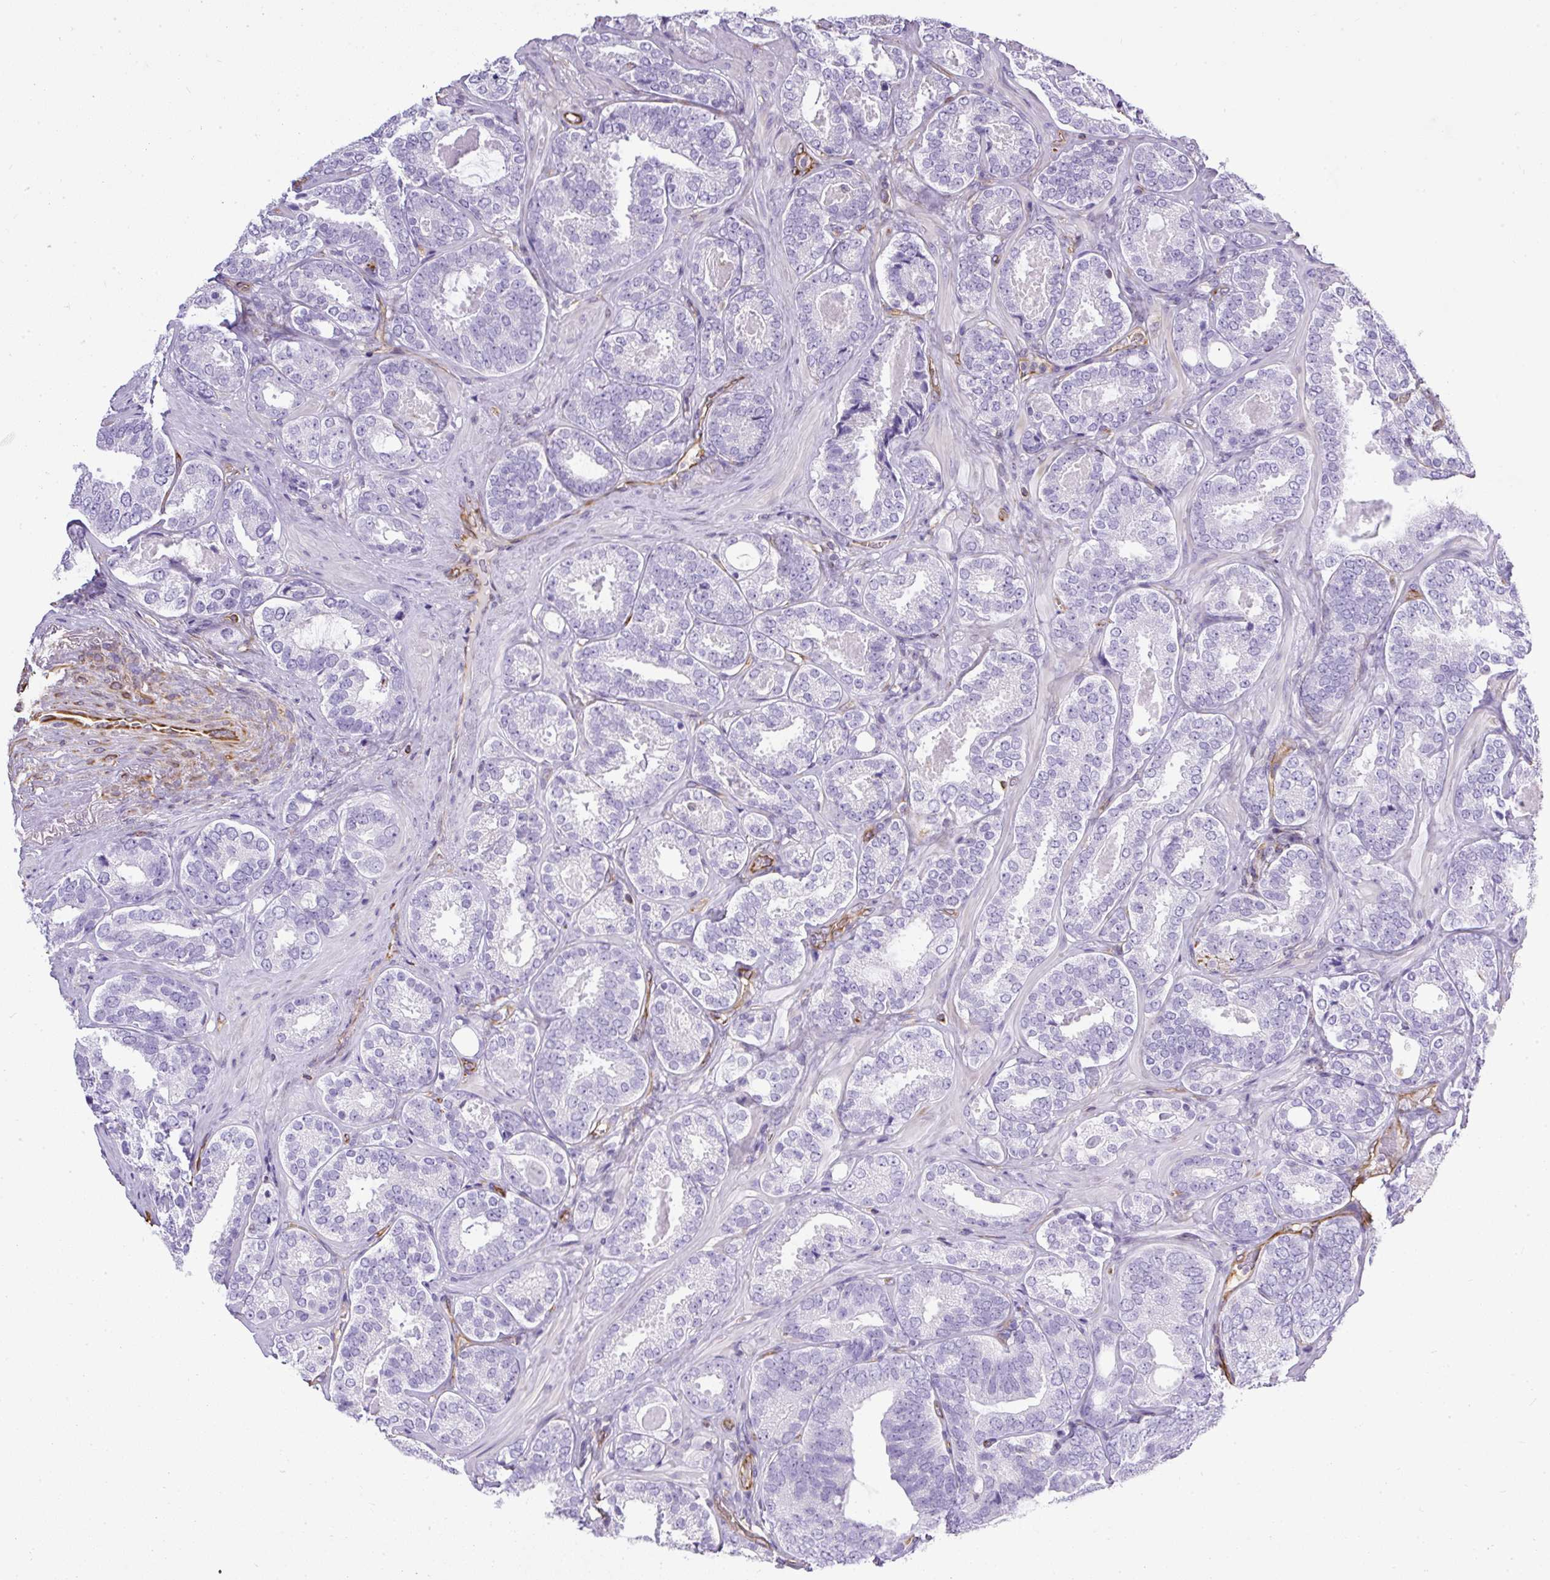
{"staining": {"intensity": "negative", "quantity": "none", "location": "none"}, "tissue": "prostate cancer", "cell_type": "Tumor cells", "image_type": "cancer", "snomed": [{"axis": "morphology", "description": "Adenocarcinoma, High grade"}, {"axis": "topography", "description": "Prostate"}], "caption": "Adenocarcinoma (high-grade) (prostate) stained for a protein using immunohistochemistry demonstrates no expression tumor cells.", "gene": "PLS1", "patient": {"sex": "male", "age": 65}}